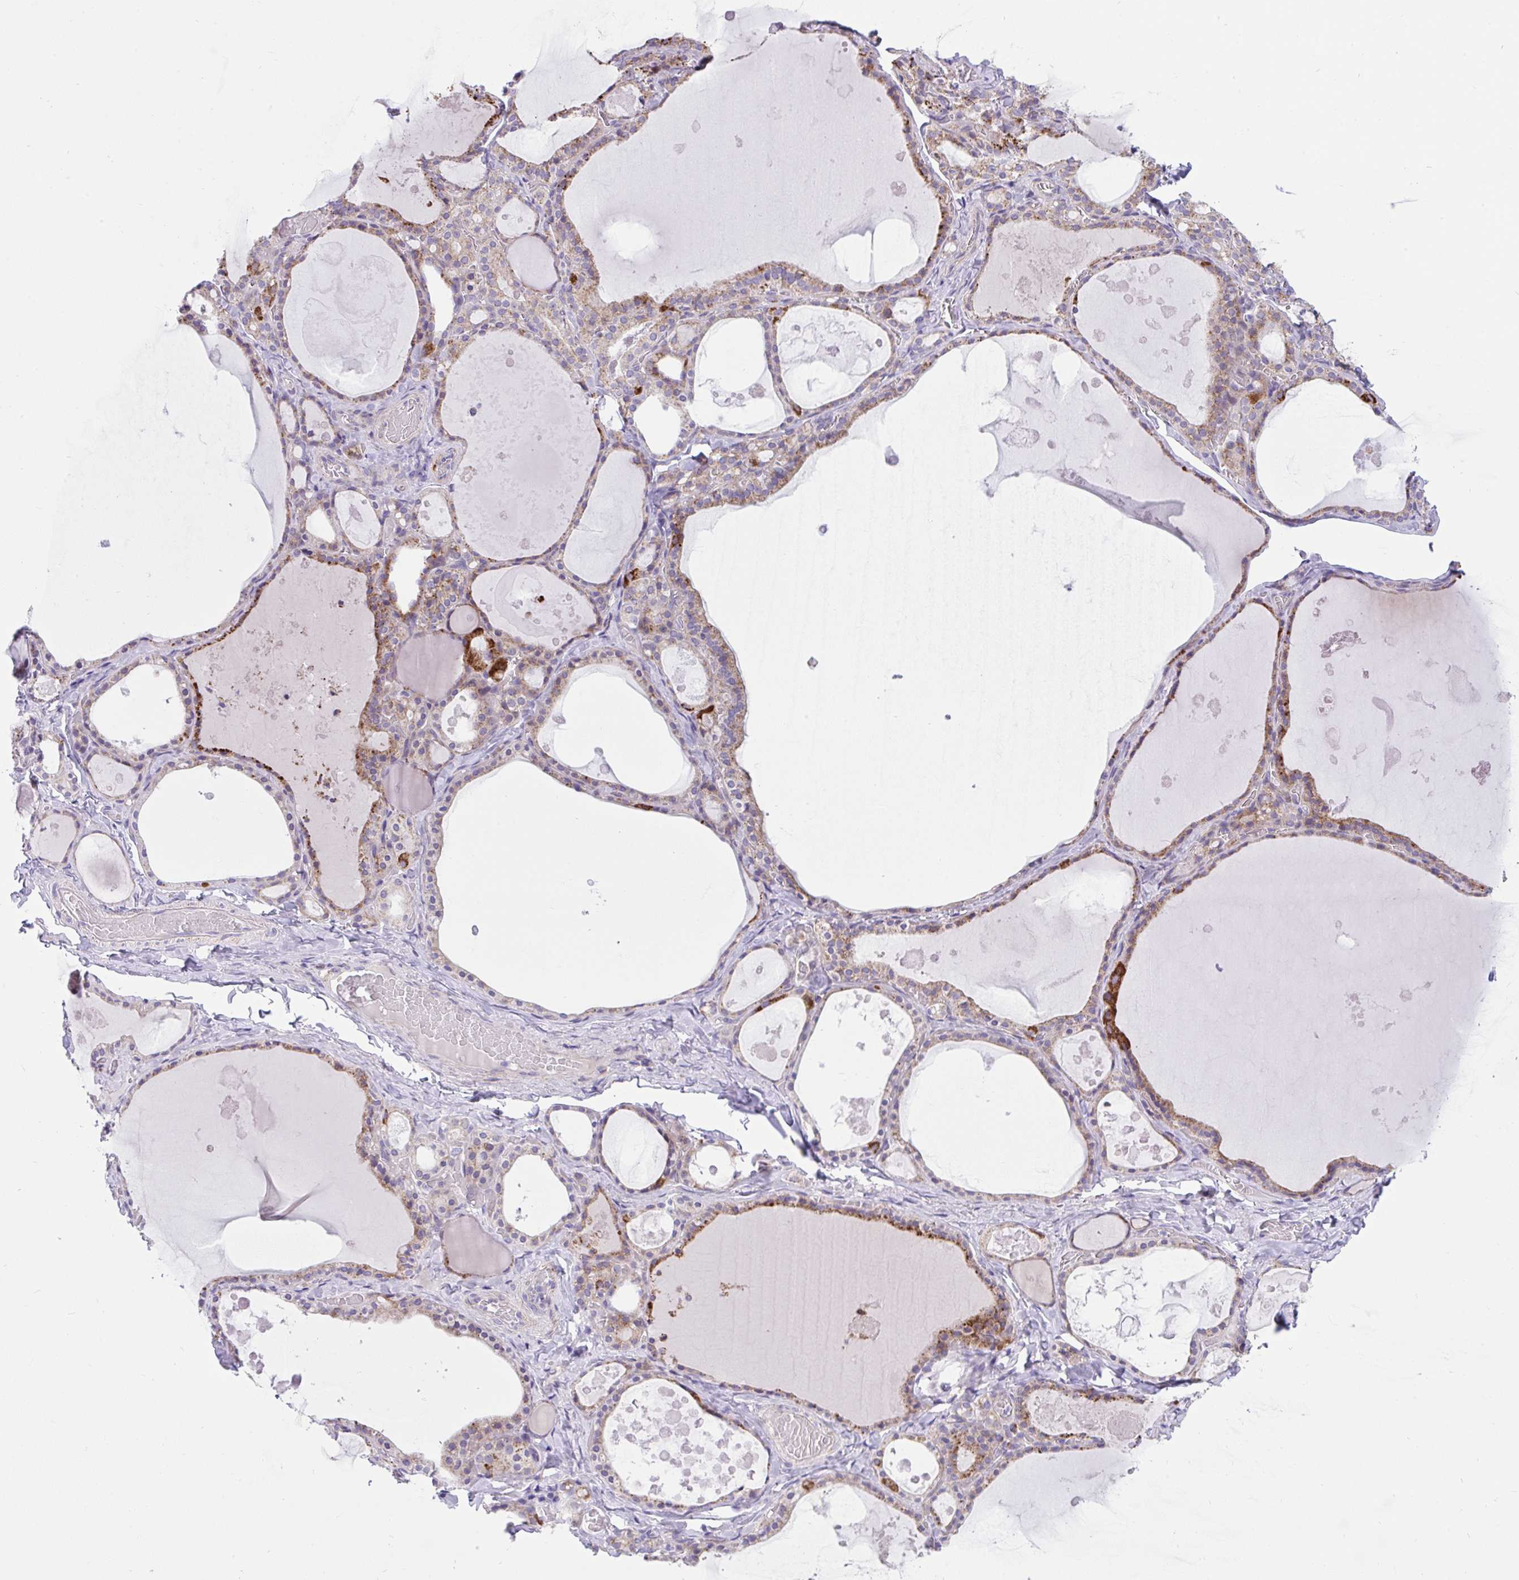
{"staining": {"intensity": "moderate", "quantity": "25%-75%", "location": "cytoplasmic/membranous"}, "tissue": "thyroid gland", "cell_type": "Glandular cells", "image_type": "normal", "snomed": [{"axis": "morphology", "description": "Normal tissue, NOS"}, {"axis": "topography", "description": "Thyroid gland"}], "caption": "DAB (3,3'-diaminobenzidine) immunohistochemical staining of normal human thyroid gland displays moderate cytoplasmic/membranous protein expression in about 25%-75% of glandular cells.", "gene": "DTX3", "patient": {"sex": "male", "age": 56}}